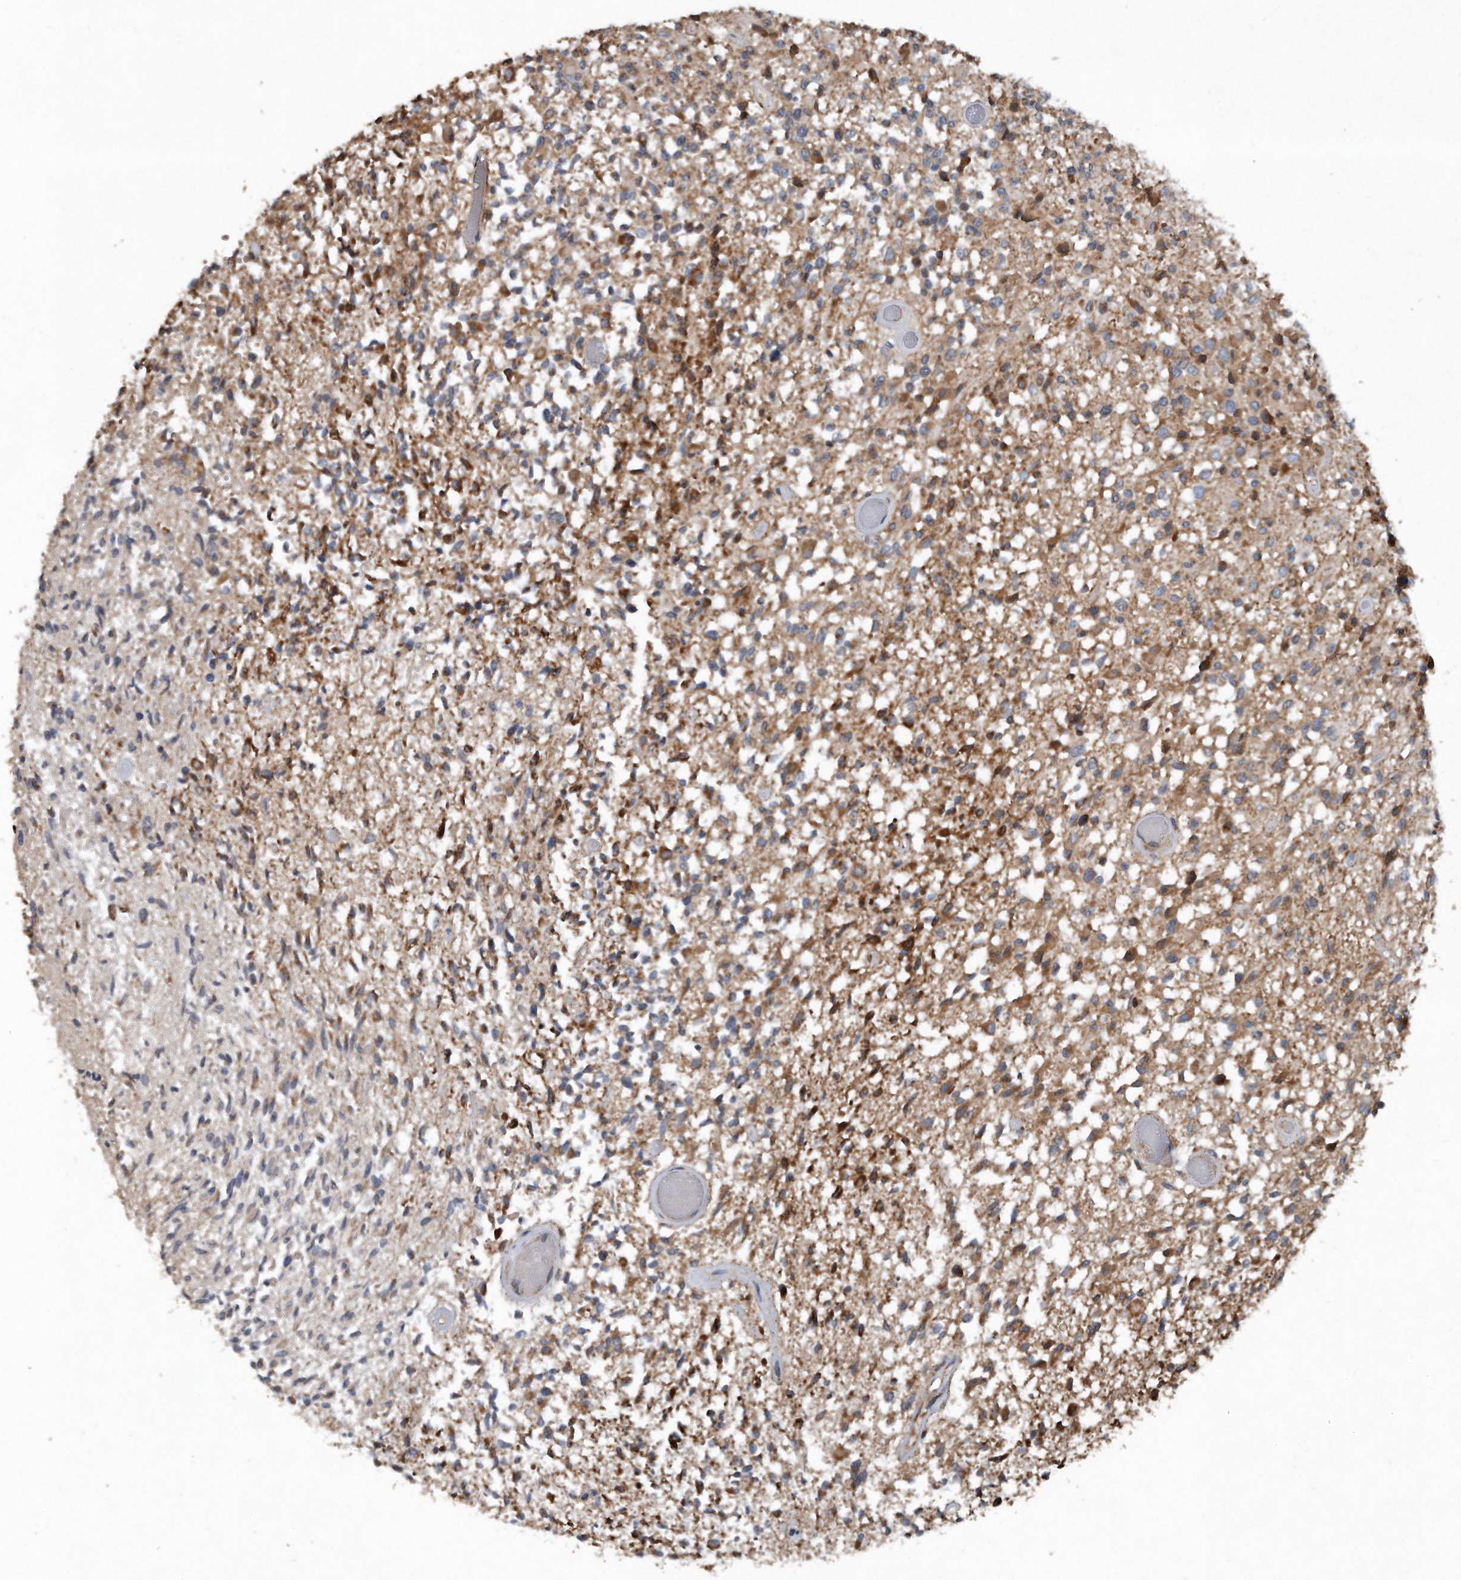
{"staining": {"intensity": "negative", "quantity": "none", "location": "none"}, "tissue": "glioma", "cell_type": "Tumor cells", "image_type": "cancer", "snomed": [{"axis": "morphology", "description": "Glioma, malignant, High grade"}, {"axis": "morphology", "description": "Glioblastoma, NOS"}, {"axis": "topography", "description": "Brain"}], "caption": "Immunohistochemistry of high-grade glioma (malignant) exhibits no staining in tumor cells. Nuclei are stained in blue.", "gene": "SDHA", "patient": {"sex": "male", "age": 60}}